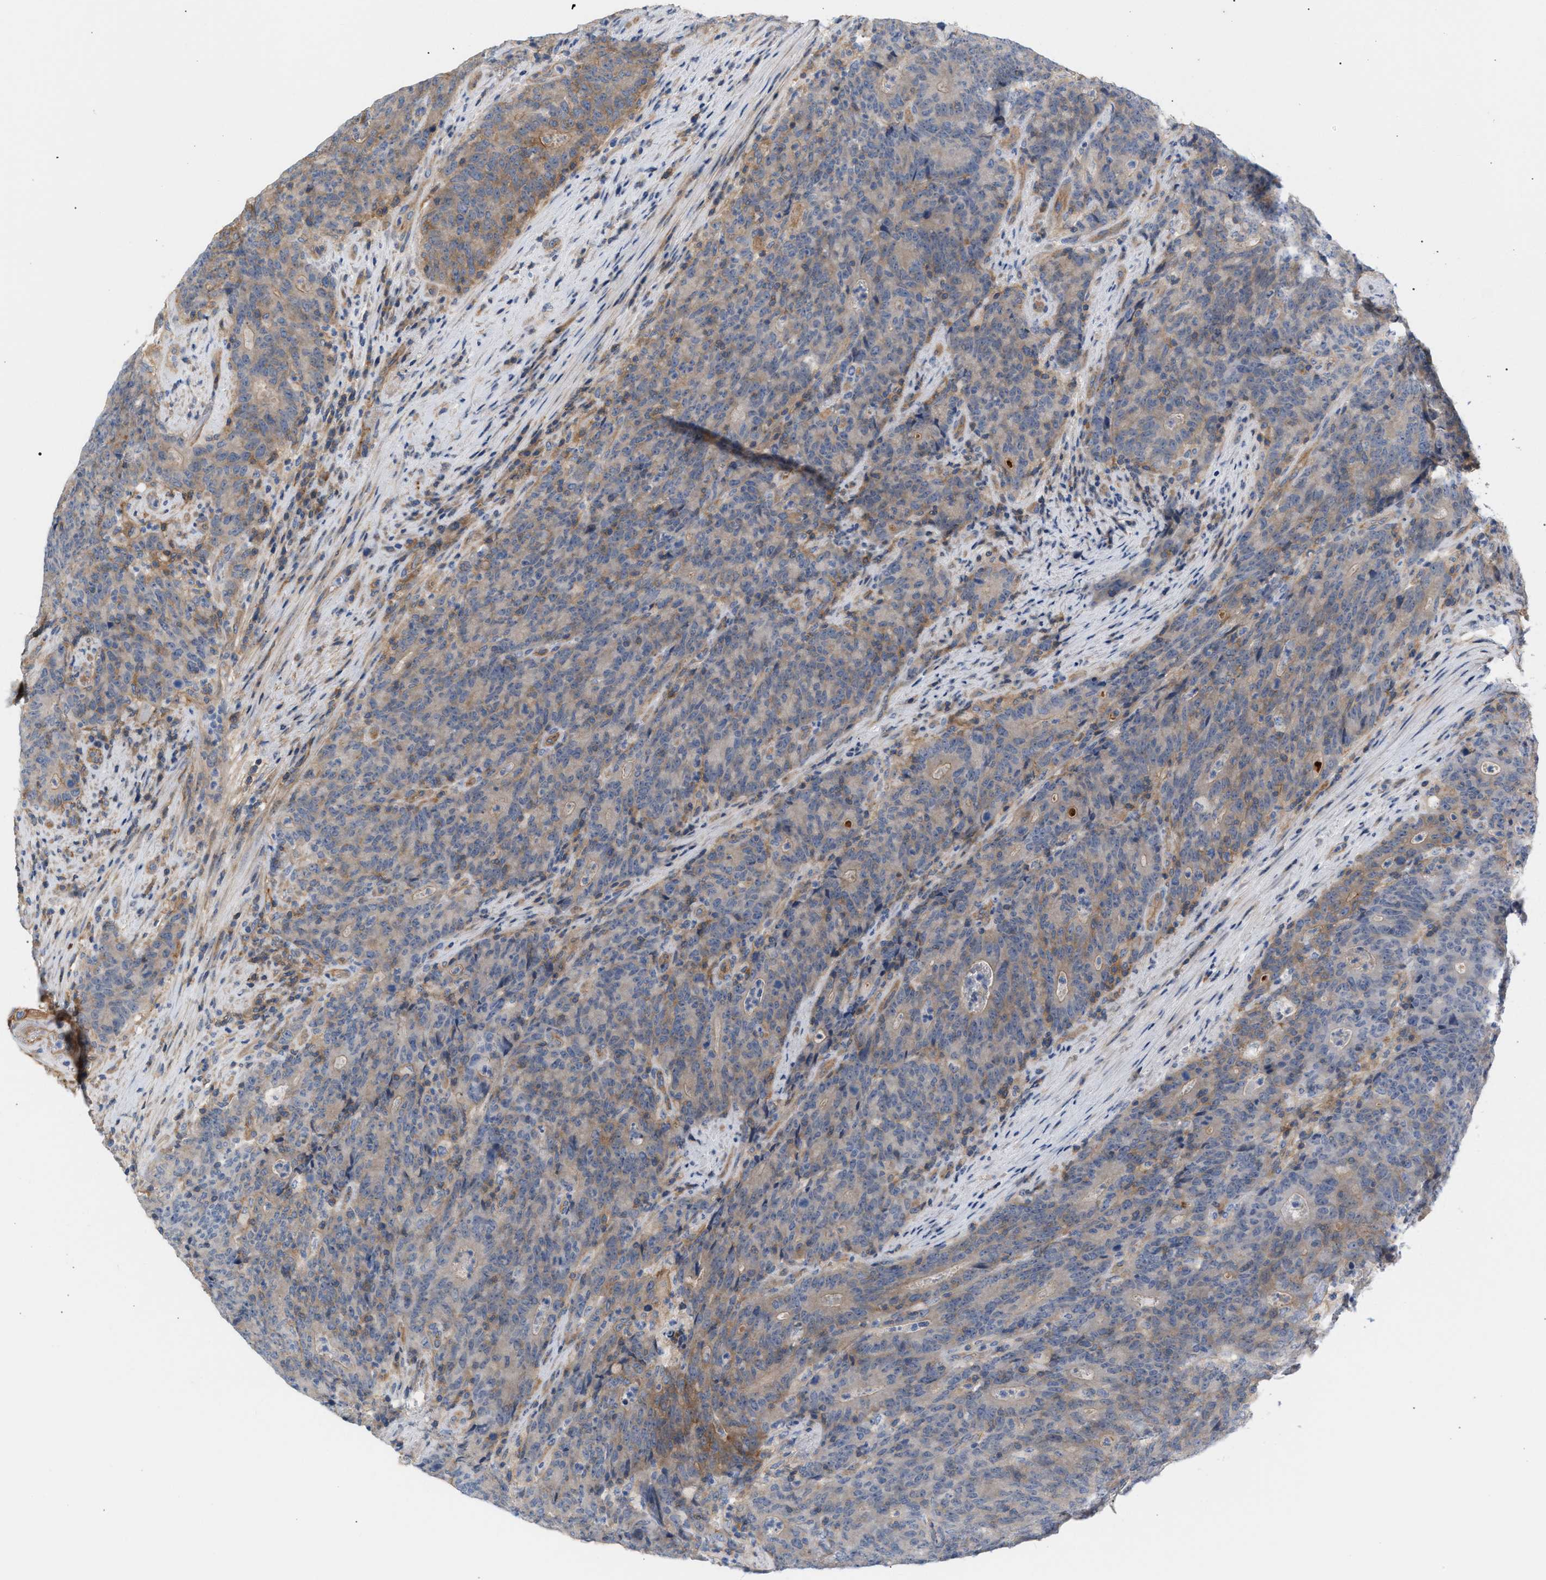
{"staining": {"intensity": "moderate", "quantity": "25%-75%", "location": "cytoplasmic/membranous"}, "tissue": "colorectal cancer", "cell_type": "Tumor cells", "image_type": "cancer", "snomed": [{"axis": "morphology", "description": "Normal tissue, NOS"}, {"axis": "morphology", "description": "Adenocarcinoma, NOS"}, {"axis": "topography", "description": "Colon"}], "caption": "Approximately 25%-75% of tumor cells in human colorectal cancer (adenocarcinoma) show moderate cytoplasmic/membranous protein positivity as visualized by brown immunohistochemical staining.", "gene": "LRCH1", "patient": {"sex": "female", "age": 75}}